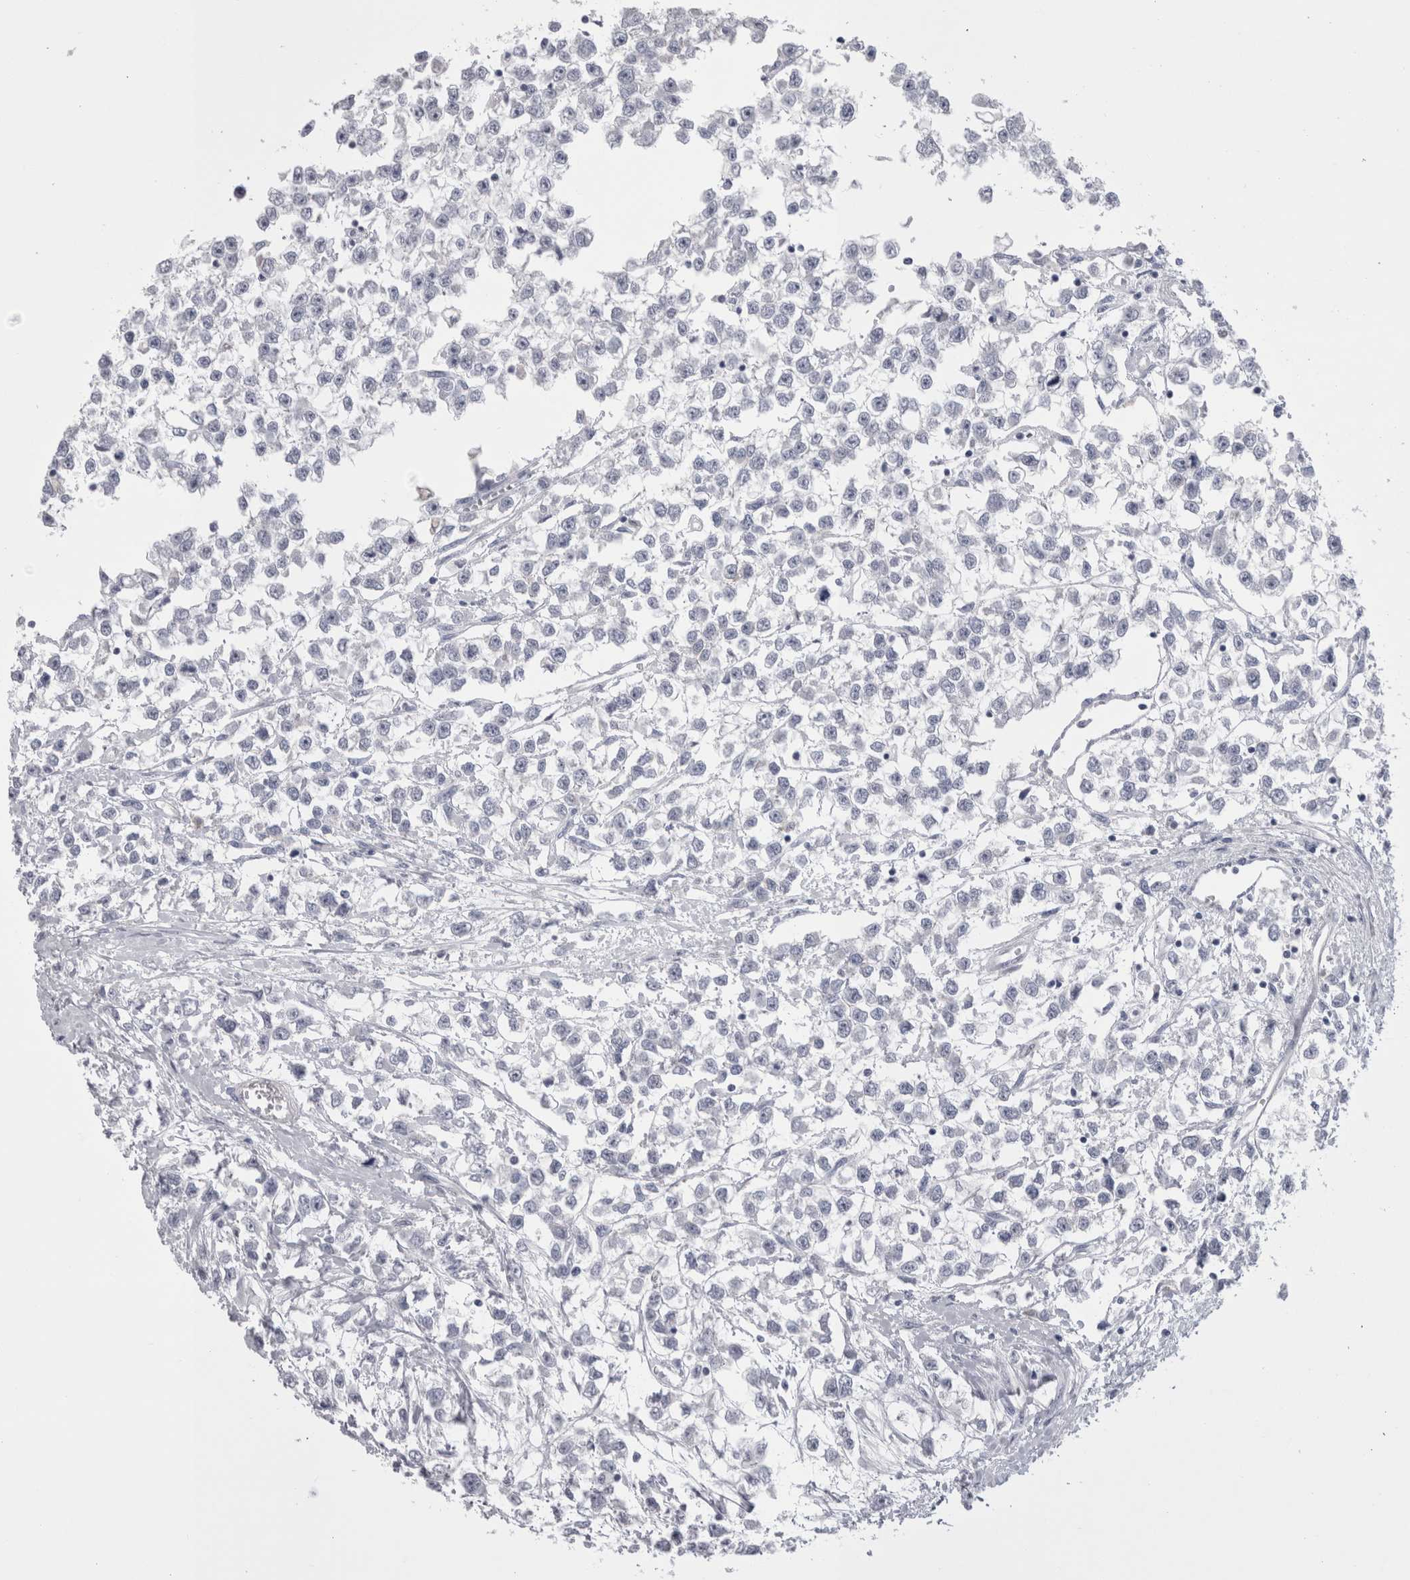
{"staining": {"intensity": "negative", "quantity": "none", "location": "none"}, "tissue": "testis cancer", "cell_type": "Tumor cells", "image_type": "cancer", "snomed": [{"axis": "morphology", "description": "Seminoma, NOS"}, {"axis": "morphology", "description": "Carcinoma, Embryonal, NOS"}, {"axis": "topography", "description": "Testis"}], "caption": "The immunohistochemistry image has no significant staining in tumor cells of testis cancer (embryonal carcinoma) tissue.", "gene": "PWP2", "patient": {"sex": "male", "age": 51}}